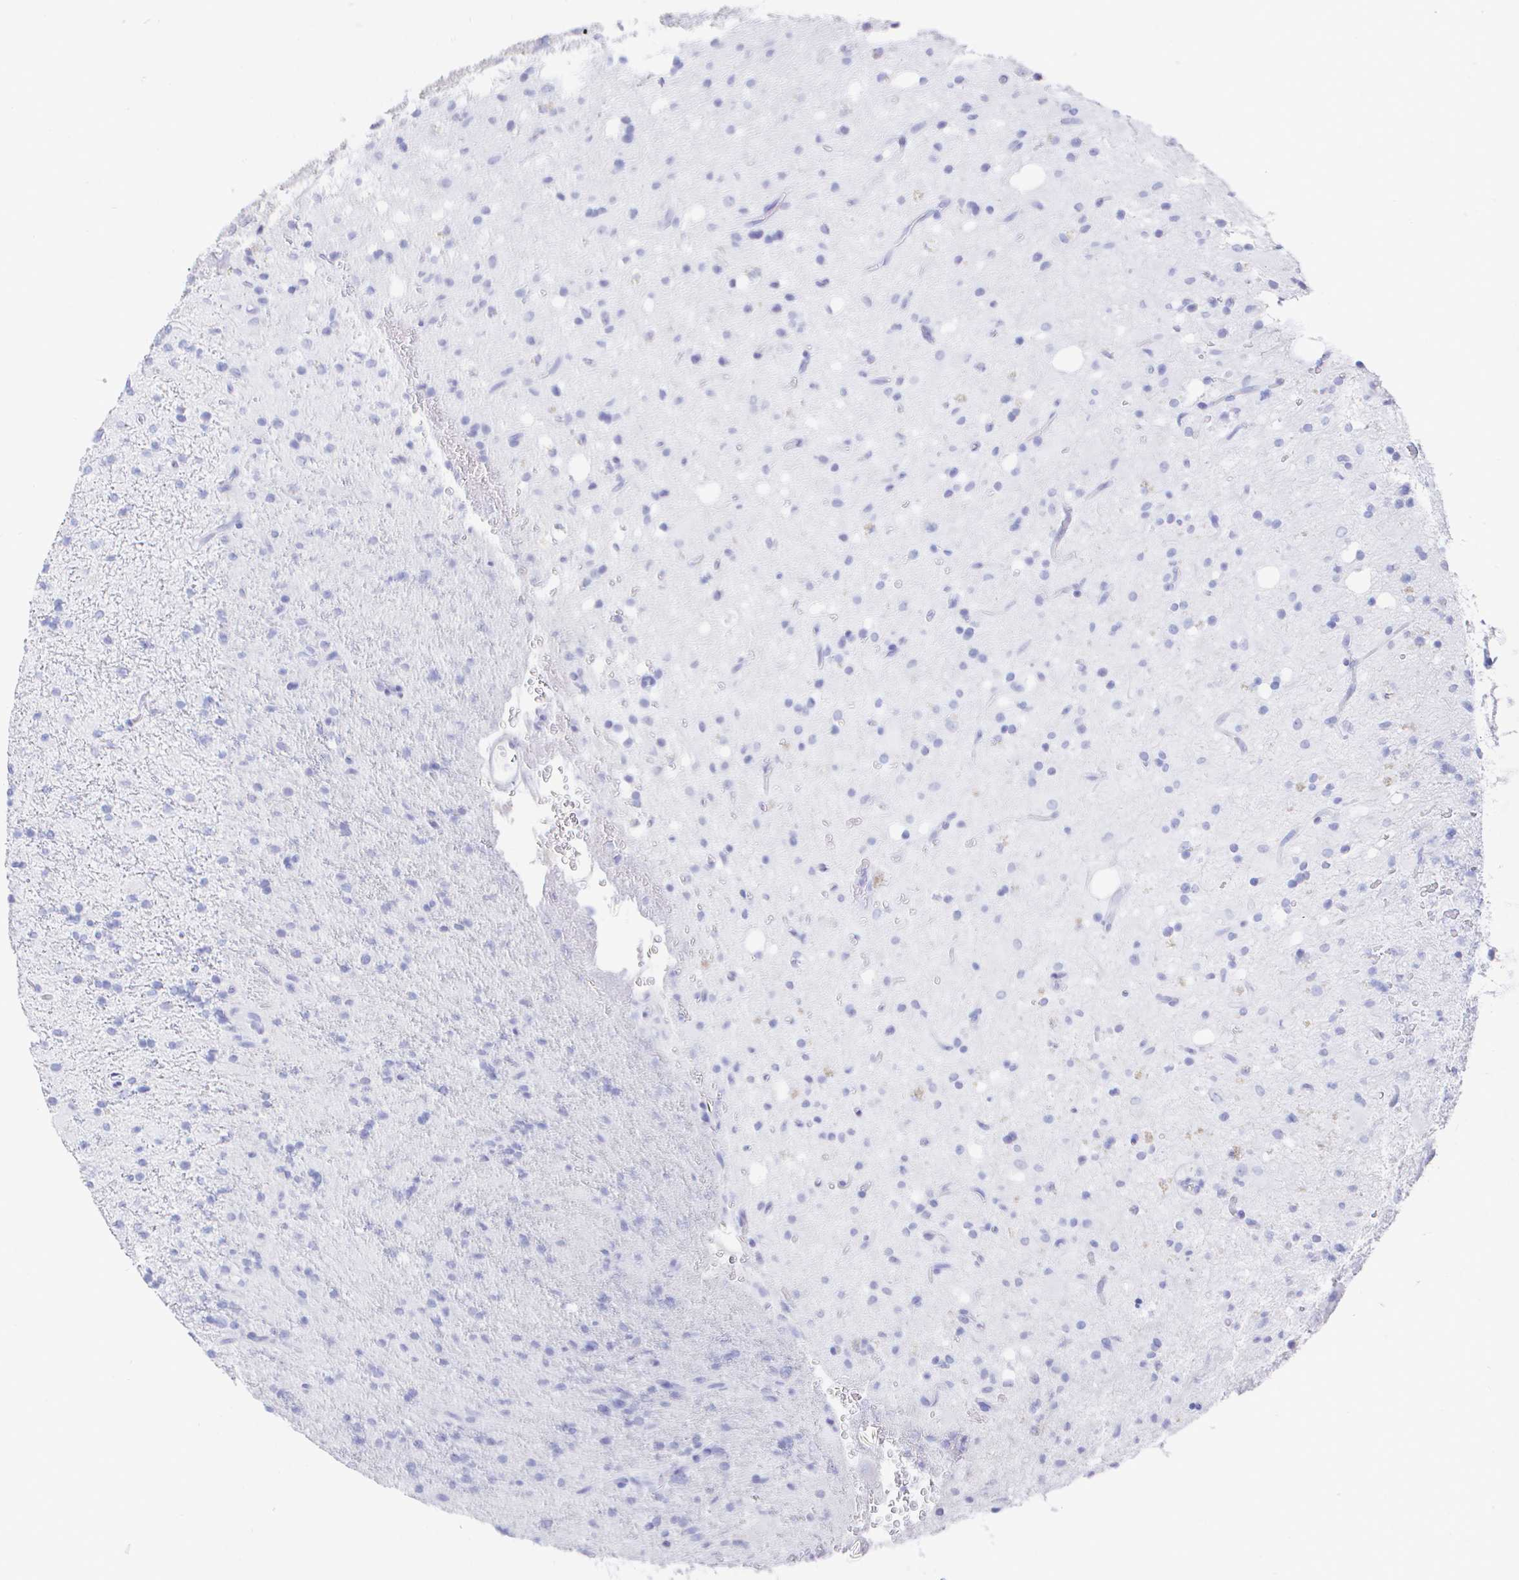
{"staining": {"intensity": "negative", "quantity": "none", "location": "none"}, "tissue": "glioma", "cell_type": "Tumor cells", "image_type": "cancer", "snomed": [{"axis": "morphology", "description": "Glioma, malignant, Low grade"}, {"axis": "topography", "description": "Brain"}], "caption": "Glioma was stained to show a protein in brown. There is no significant positivity in tumor cells. (IHC, brightfield microscopy, high magnification).", "gene": "CLCA1", "patient": {"sex": "female", "age": 33}}